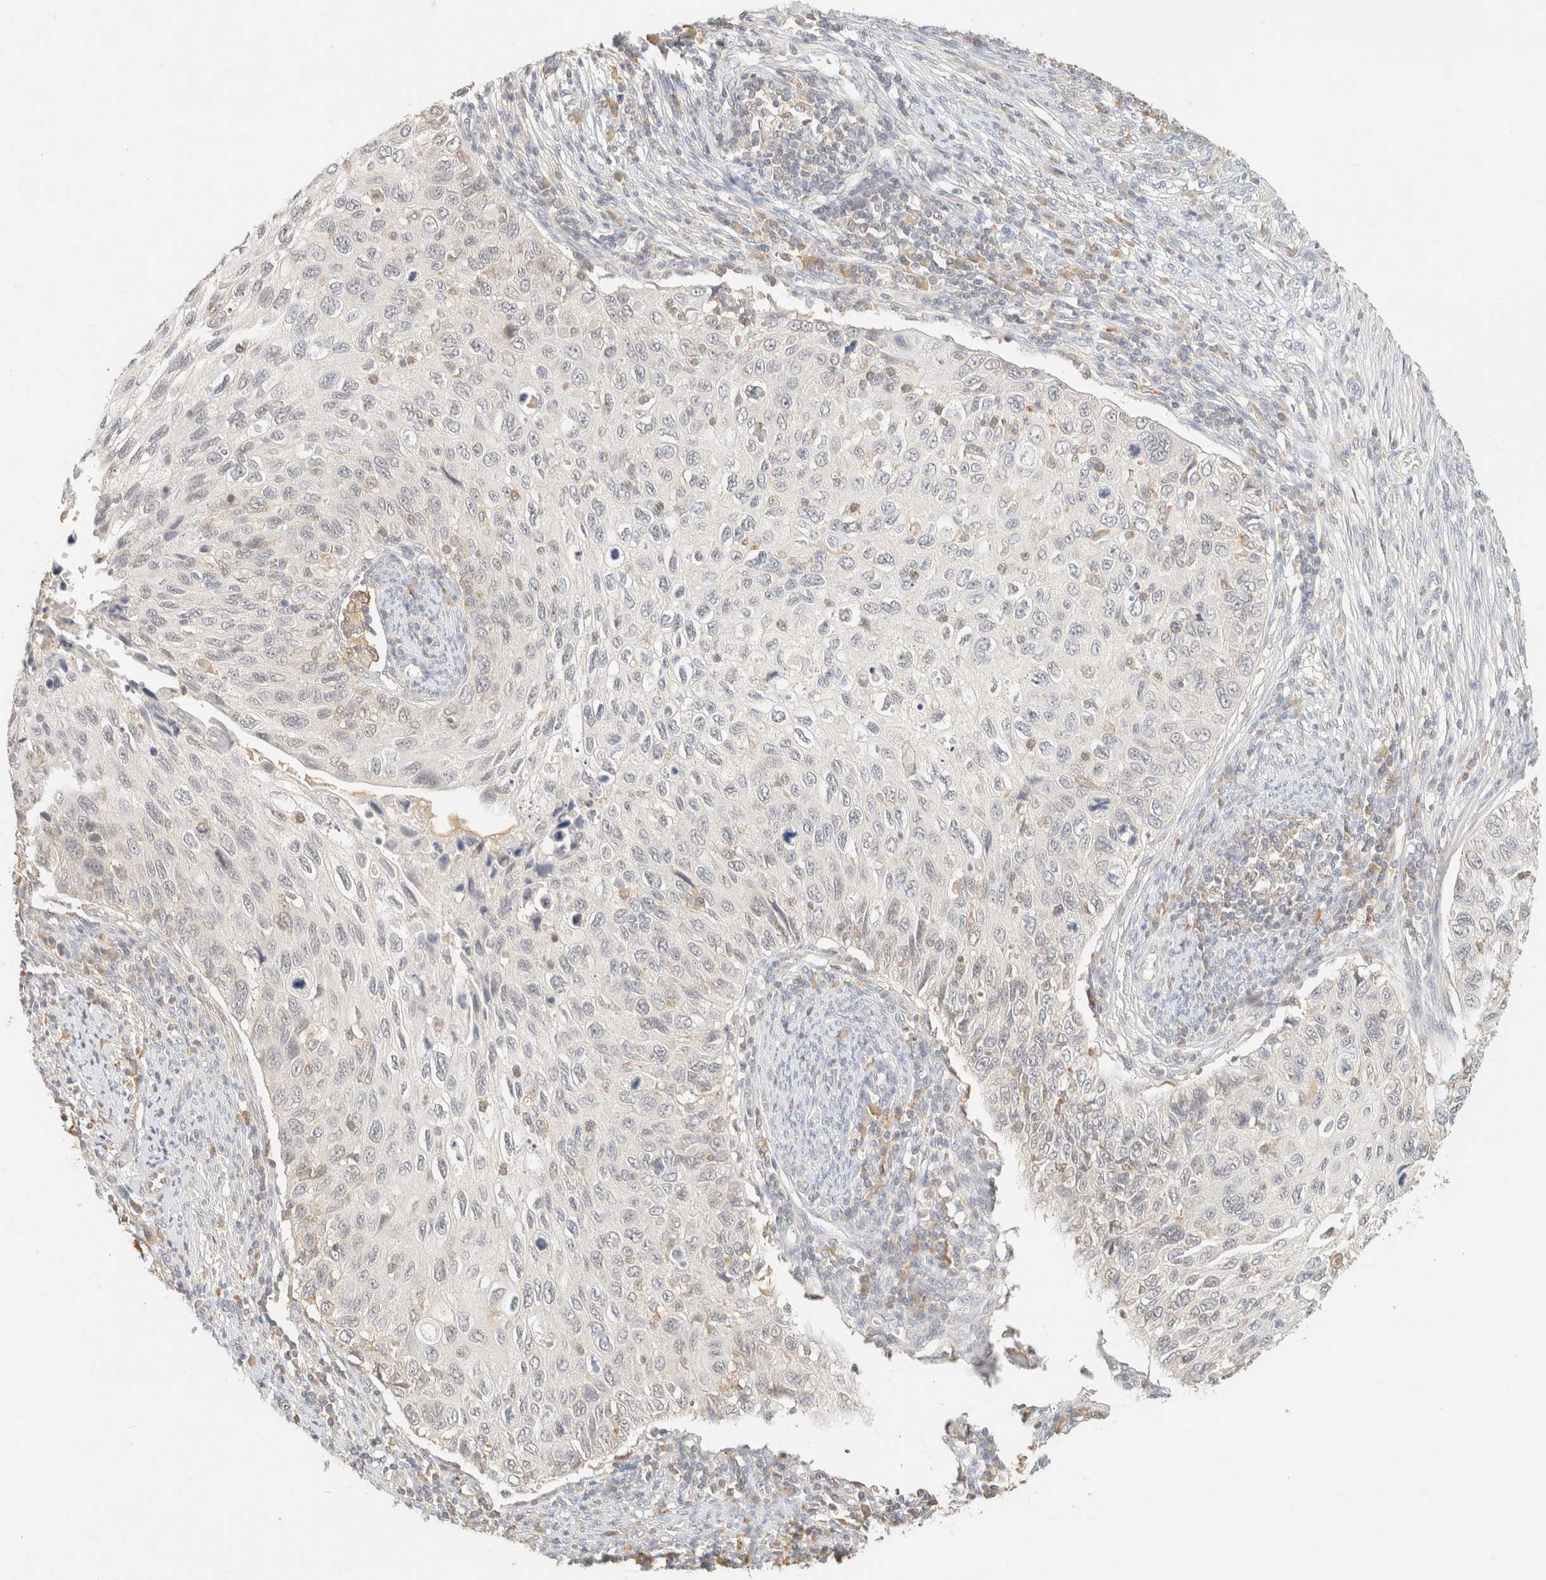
{"staining": {"intensity": "negative", "quantity": "none", "location": "none"}, "tissue": "cervical cancer", "cell_type": "Tumor cells", "image_type": "cancer", "snomed": [{"axis": "morphology", "description": "Squamous cell carcinoma, NOS"}, {"axis": "topography", "description": "Cervix"}], "caption": "IHC of squamous cell carcinoma (cervical) demonstrates no positivity in tumor cells.", "gene": "TIMD4", "patient": {"sex": "female", "age": 70}}